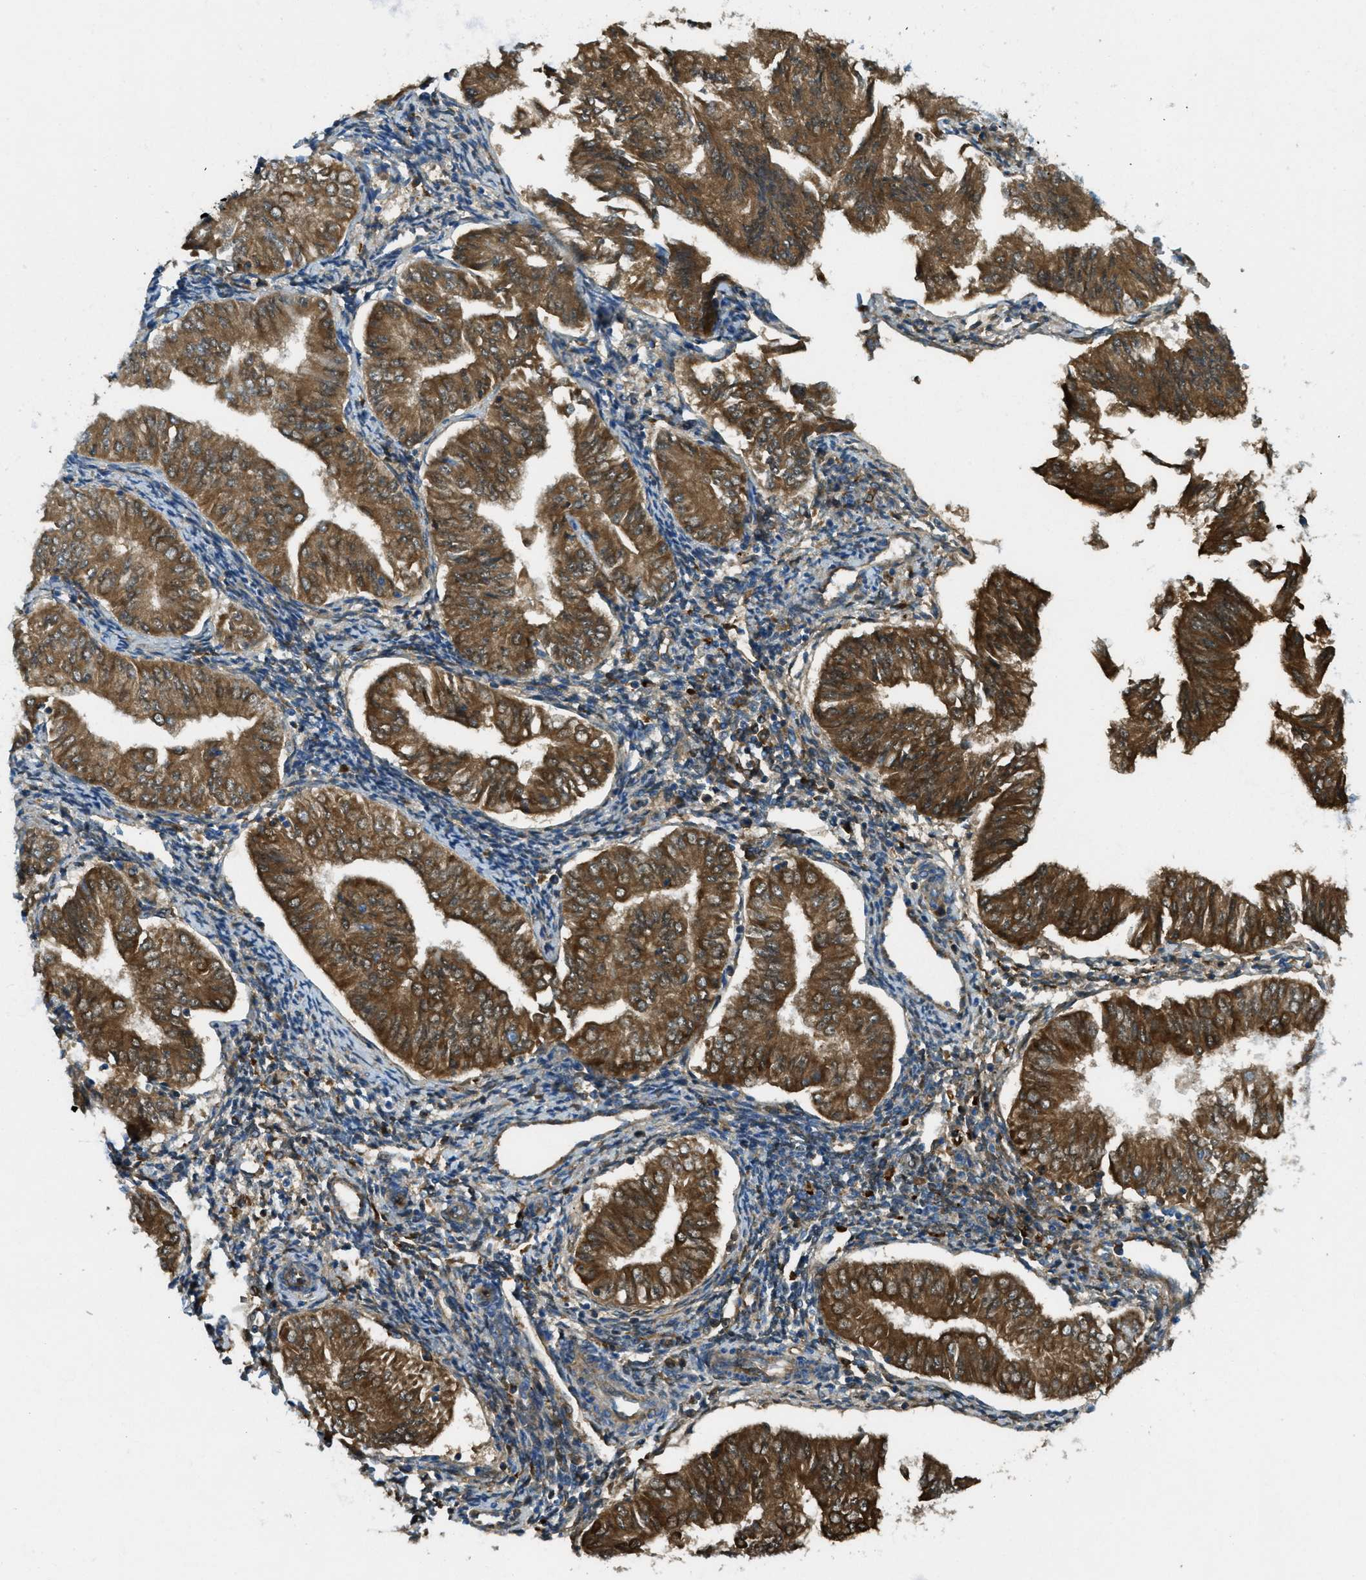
{"staining": {"intensity": "moderate", "quantity": ">75%", "location": "cytoplasmic/membranous"}, "tissue": "endometrial cancer", "cell_type": "Tumor cells", "image_type": "cancer", "snomed": [{"axis": "morphology", "description": "Normal tissue, NOS"}, {"axis": "morphology", "description": "Adenocarcinoma, NOS"}, {"axis": "topography", "description": "Endometrium"}], "caption": "Moderate cytoplasmic/membranous protein expression is present in about >75% of tumor cells in adenocarcinoma (endometrial).", "gene": "TRIM59", "patient": {"sex": "female", "age": 53}}